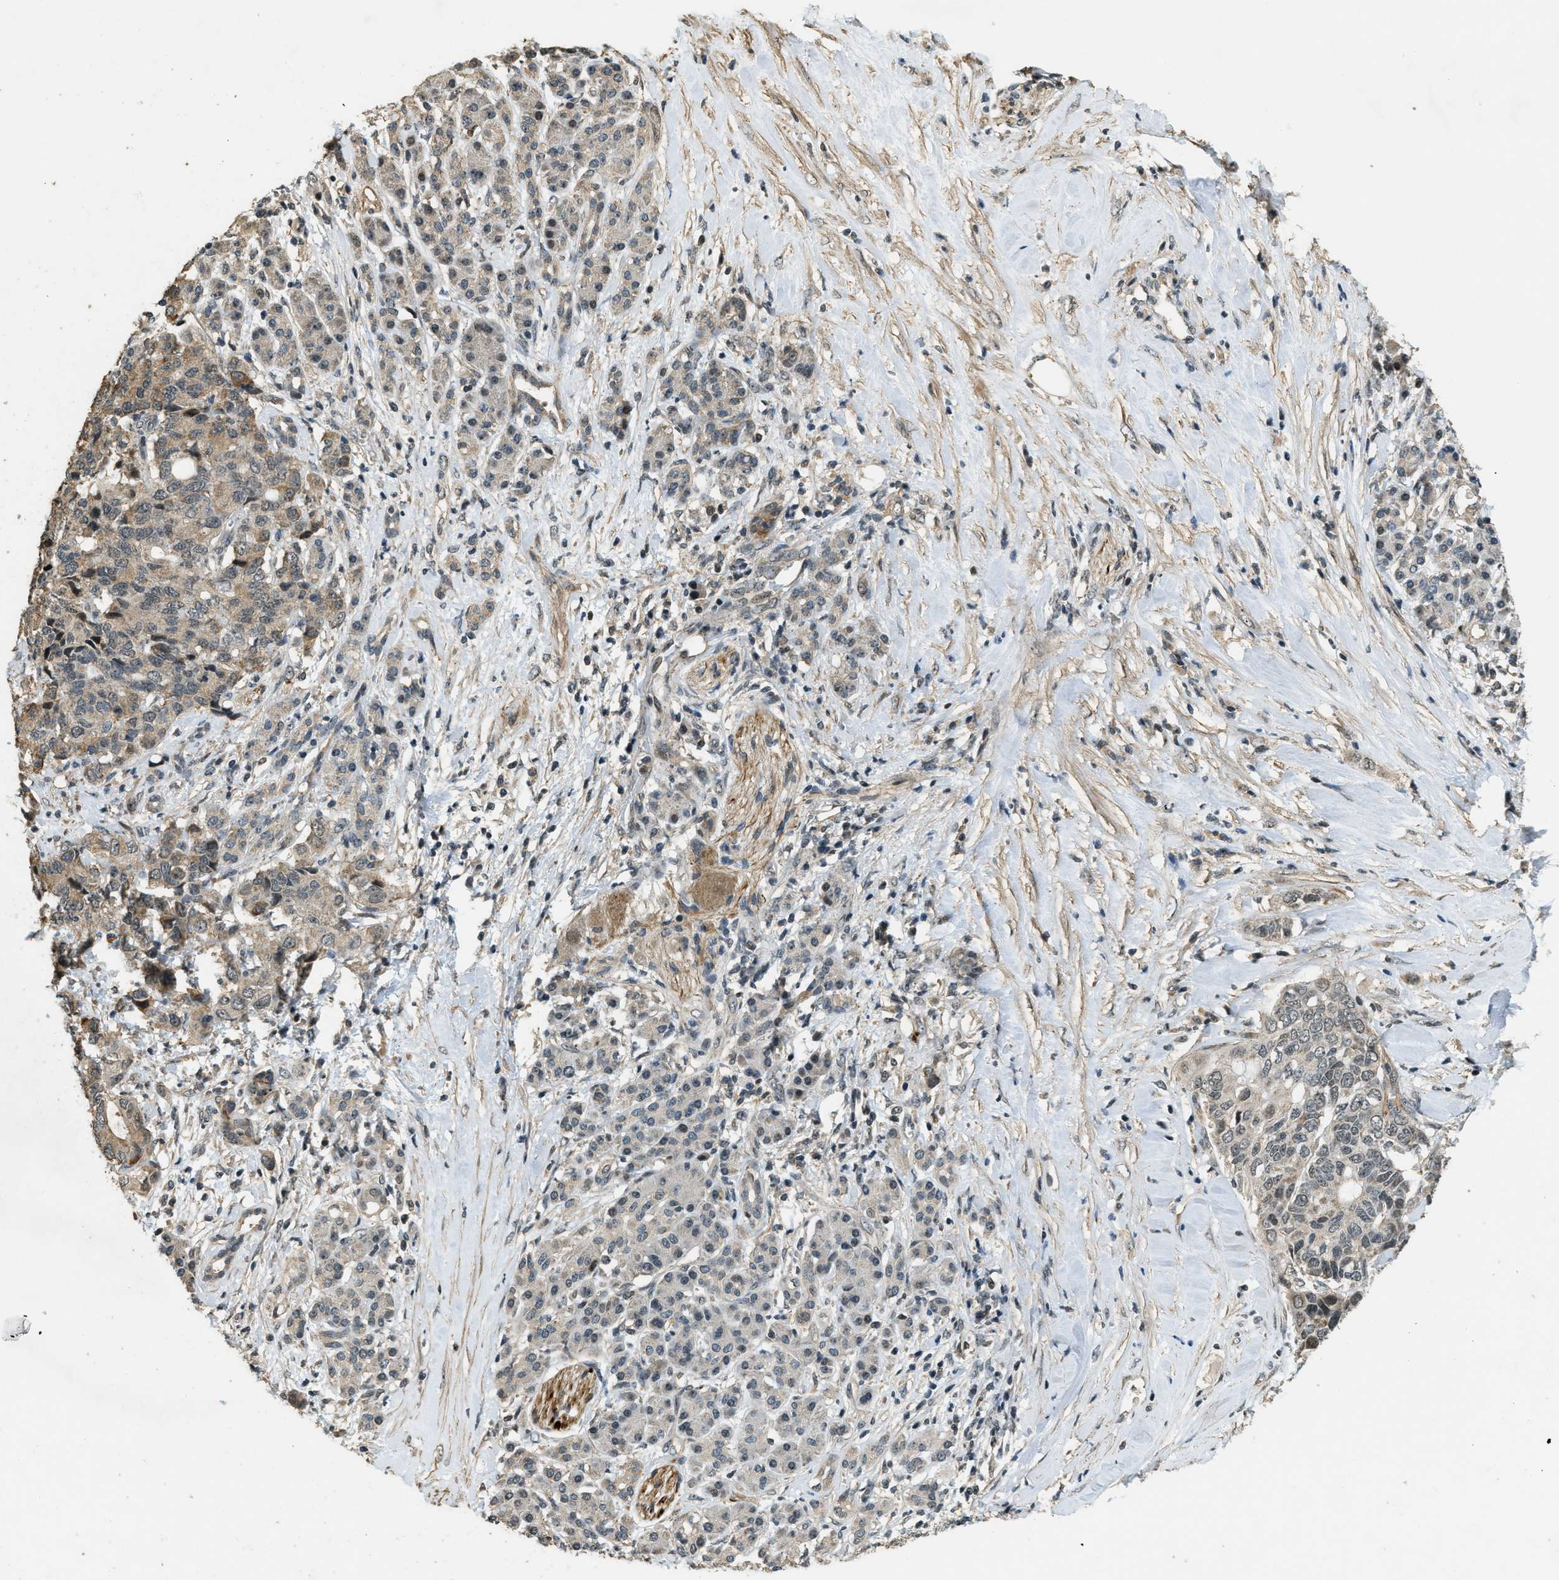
{"staining": {"intensity": "moderate", "quantity": ">75%", "location": "cytoplasmic/membranous"}, "tissue": "pancreatic cancer", "cell_type": "Tumor cells", "image_type": "cancer", "snomed": [{"axis": "morphology", "description": "Adenocarcinoma, NOS"}, {"axis": "topography", "description": "Pancreas"}], "caption": "Human adenocarcinoma (pancreatic) stained with a protein marker exhibits moderate staining in tumor cells.", "gene": "MED21", "patient": {"sex": "female", "age": 56}}